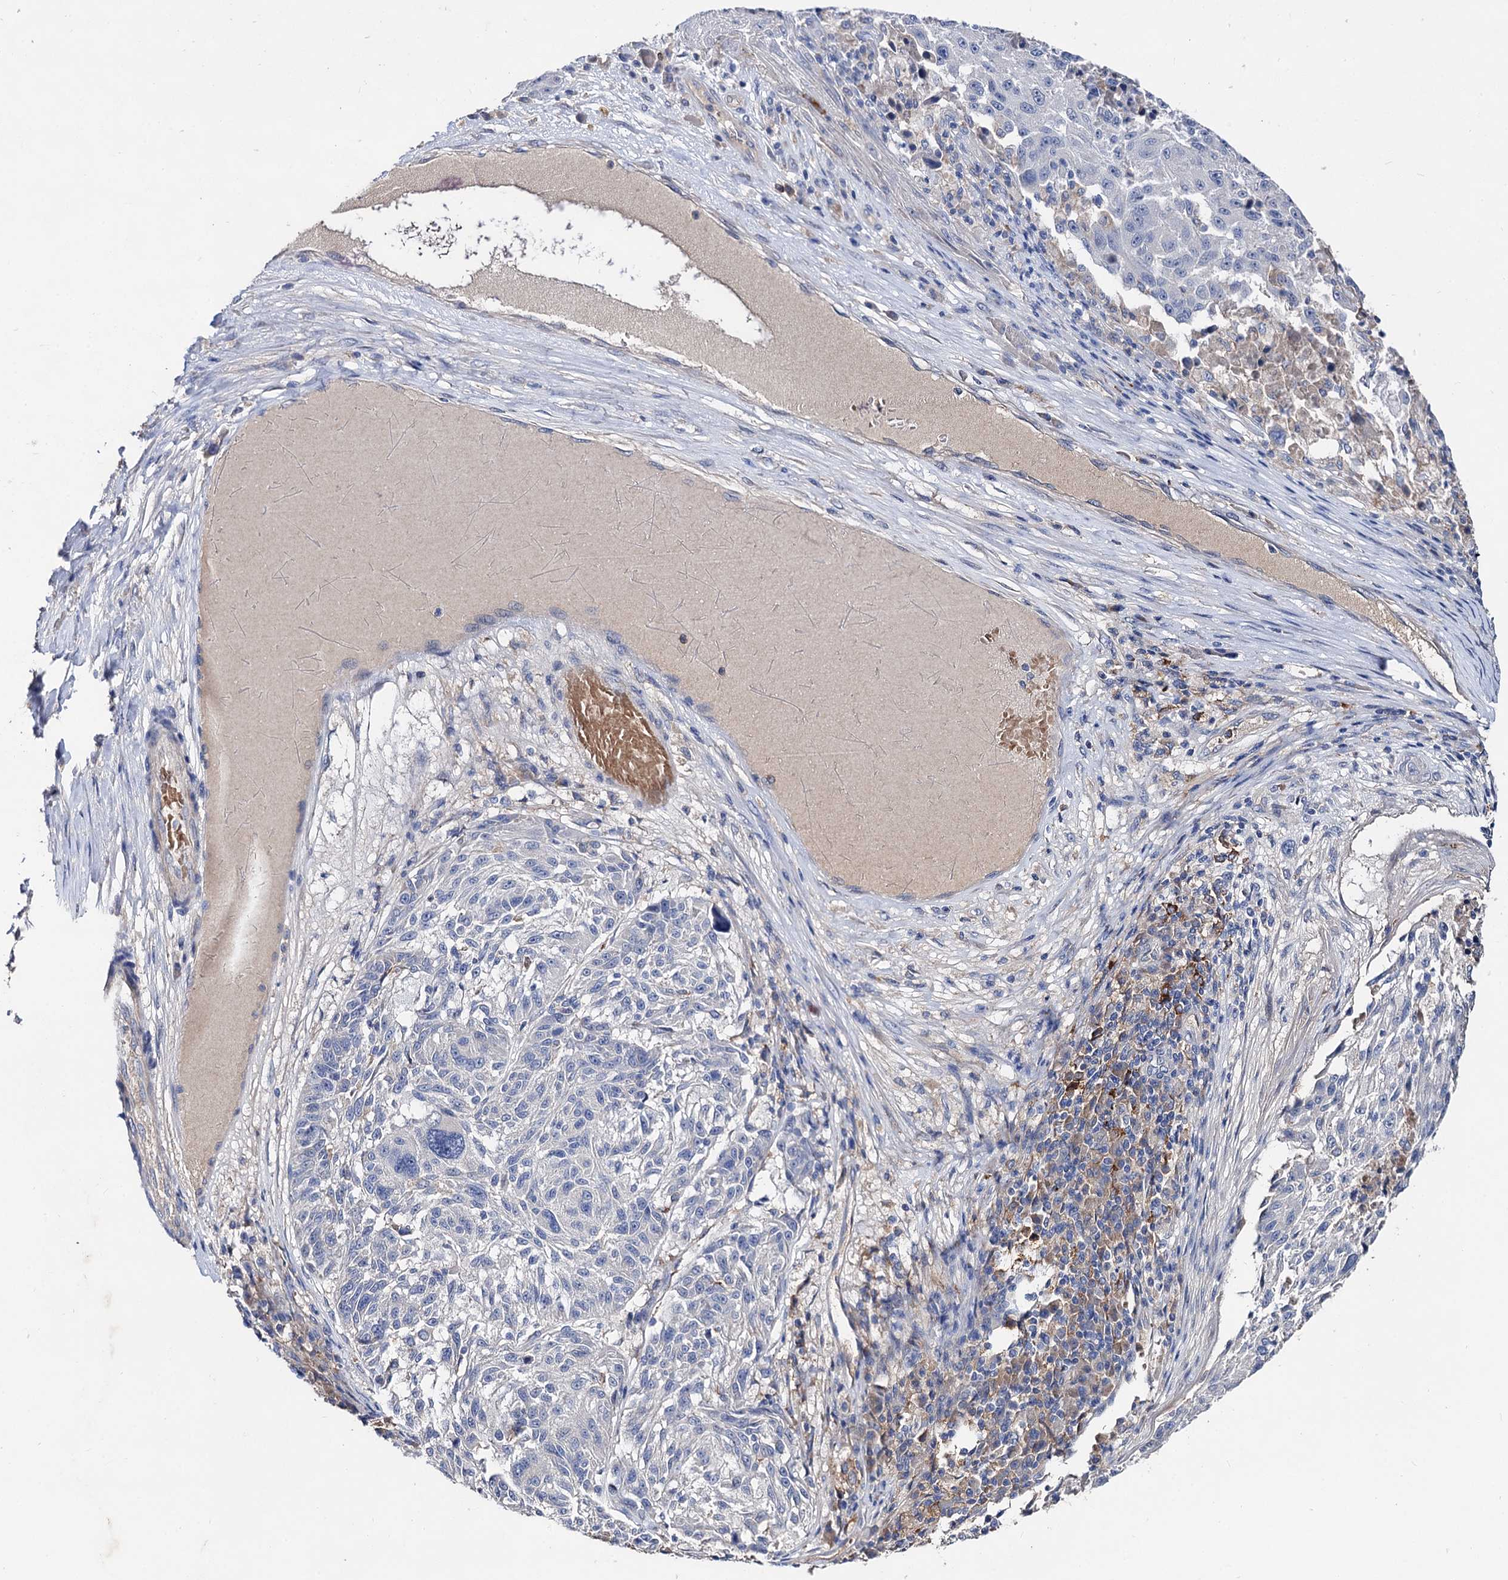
{"staining": {"intensity": "negative", "quantity": "none", "location": "none"}, "tissue": "melanoma", "cell_type": "Tumor cells", "image_type": "cancer", "snomed": [{"axis": "morphology", "description": "Malignant melanoma, NOS"}, {"axis": "topography", "description": "Skin"}], "caption": "Immunohistochemistry histopathology image of human malignant melanoma stained for a protein (brown), which demonstrates no positivity in tumor cells.", "gene": "HVCN1", "patient": {"sex": "male", "age": 53}}